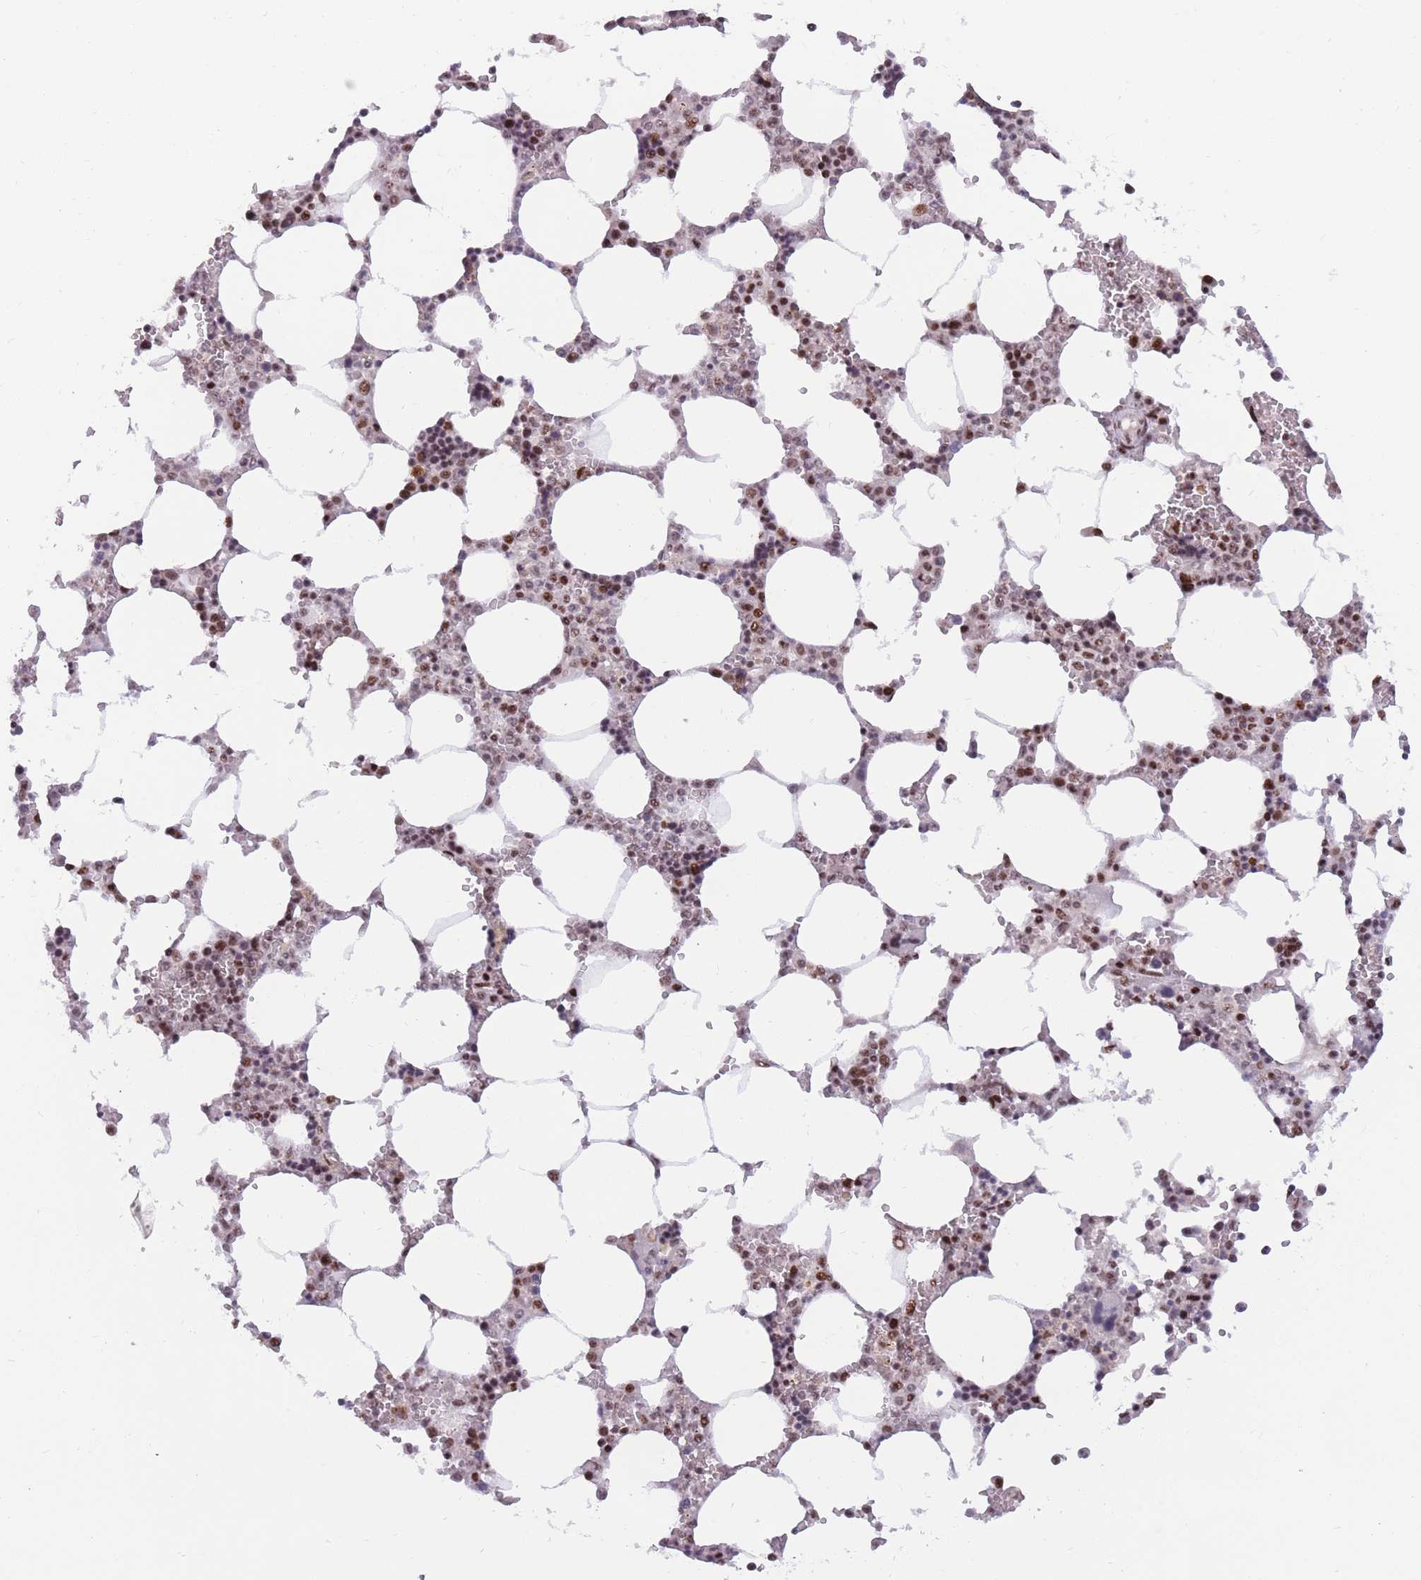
{"staining": {"intensity": "strong", "quantity": "25%-75%", "location": "nuclear"}, "tissue": "bone marrow", "cell_type": "Hematopoietic cells", "image_type": "normal", "snomed": [{"axis": "morphology", "description": "Normal tissue, NOS"}, {"axis": "topography", "description": "Bone marrow"}], "caption": "Brown immunohistochemical staining in unremarkable bone marrow reveals strong nuclear expression in about 25%-75% of hematopoietic cells. The protein of interest is shown in brown color, while the nuclei are stained blue.", "gene": "TMEM35B", "patient": {"sex": "male", "age": 64}}